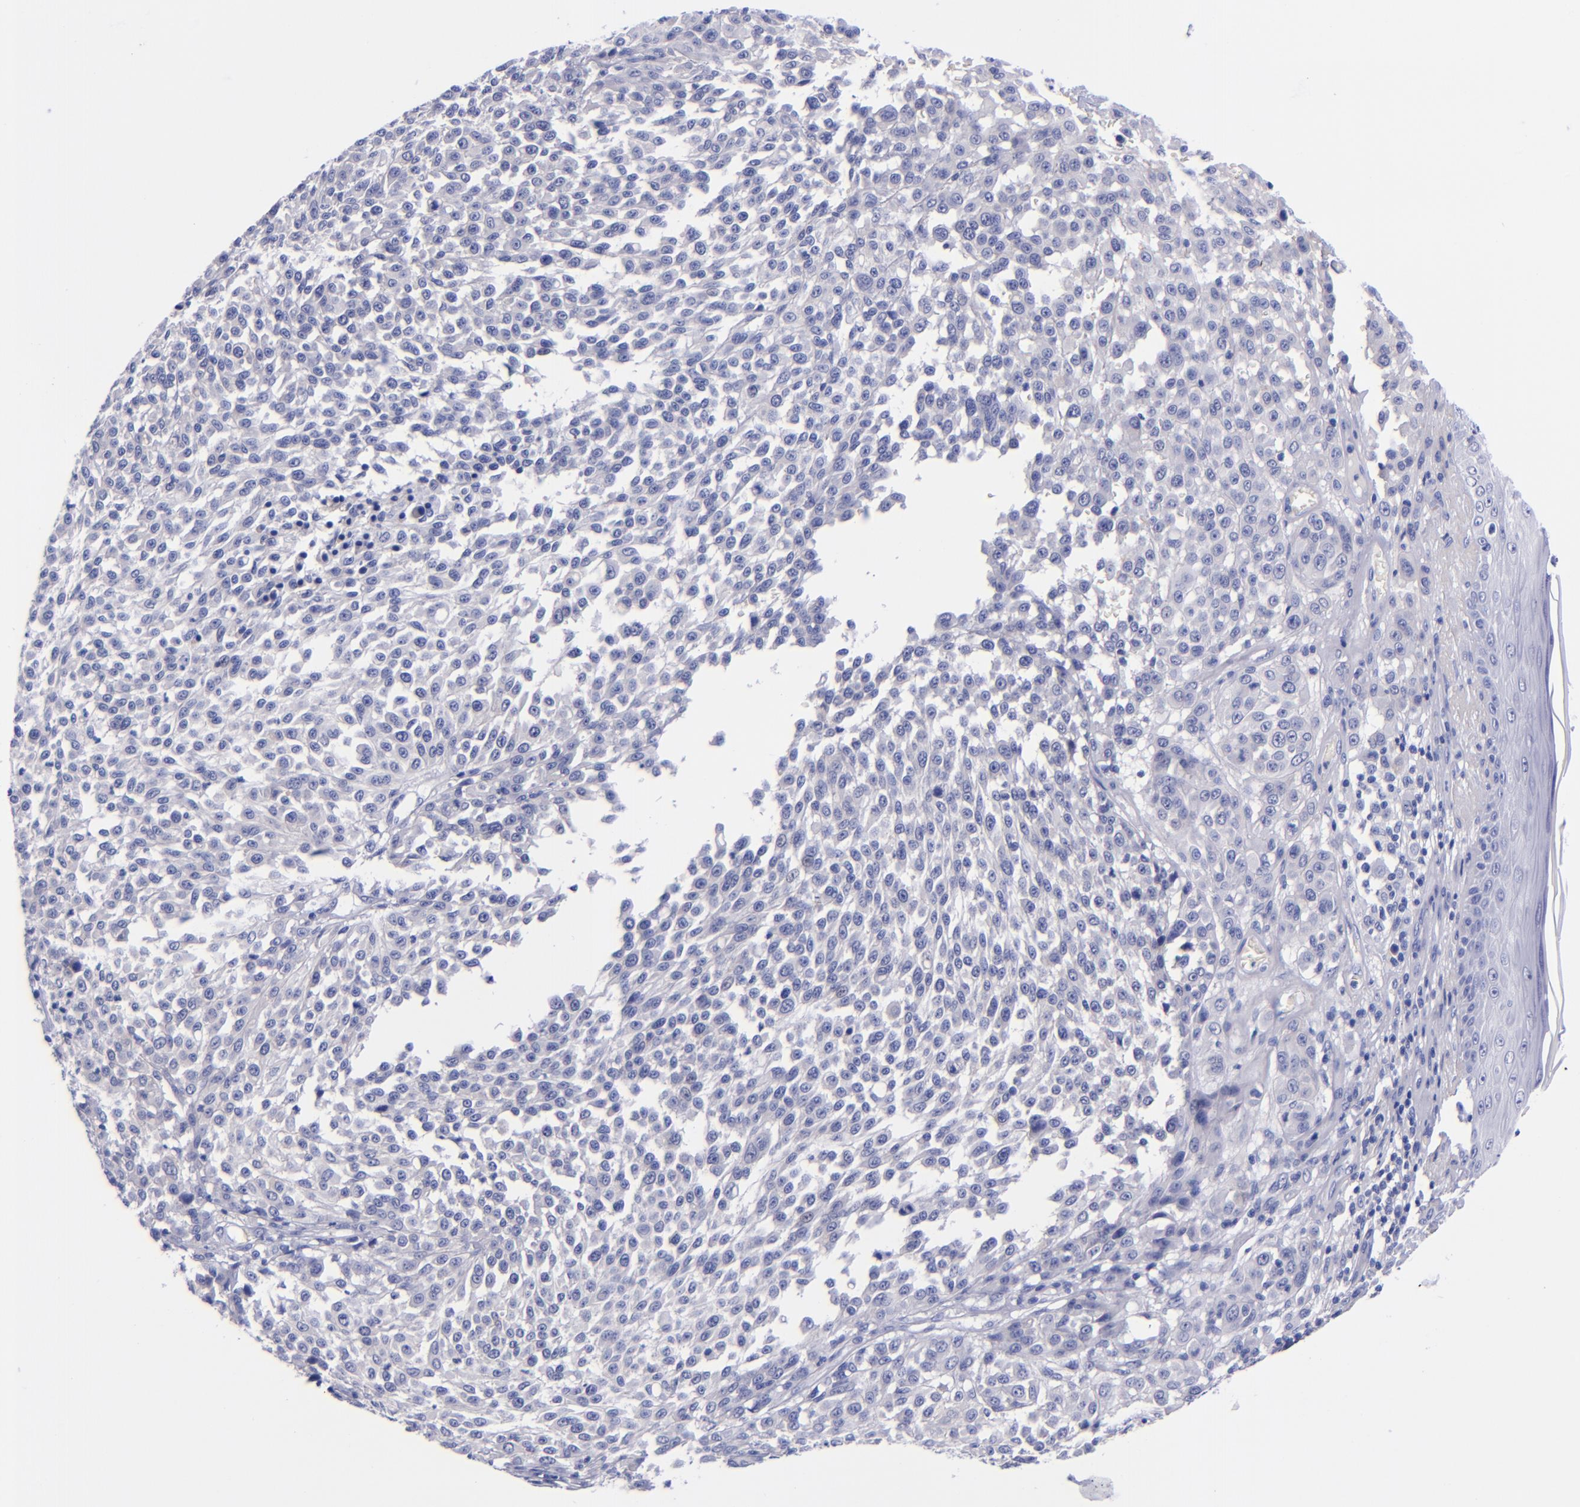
{"staining": {"intensity": "negative", "quantity": "none", "location": "none"}, "tissue": "melanoma", "cell_type": "Tumor cells", "image_type": "cancer", "snomed": [{"axis": "morphology", "description": "Malignant melanoma, NOS"}, {"axis": "topography", "description": "Skin"}], "caption": "Human melanoma stained for a protein using IHC displays no expression in tumor cells.", "gene": "SV2A", "patient": {"sex": "female", "age": 49}}